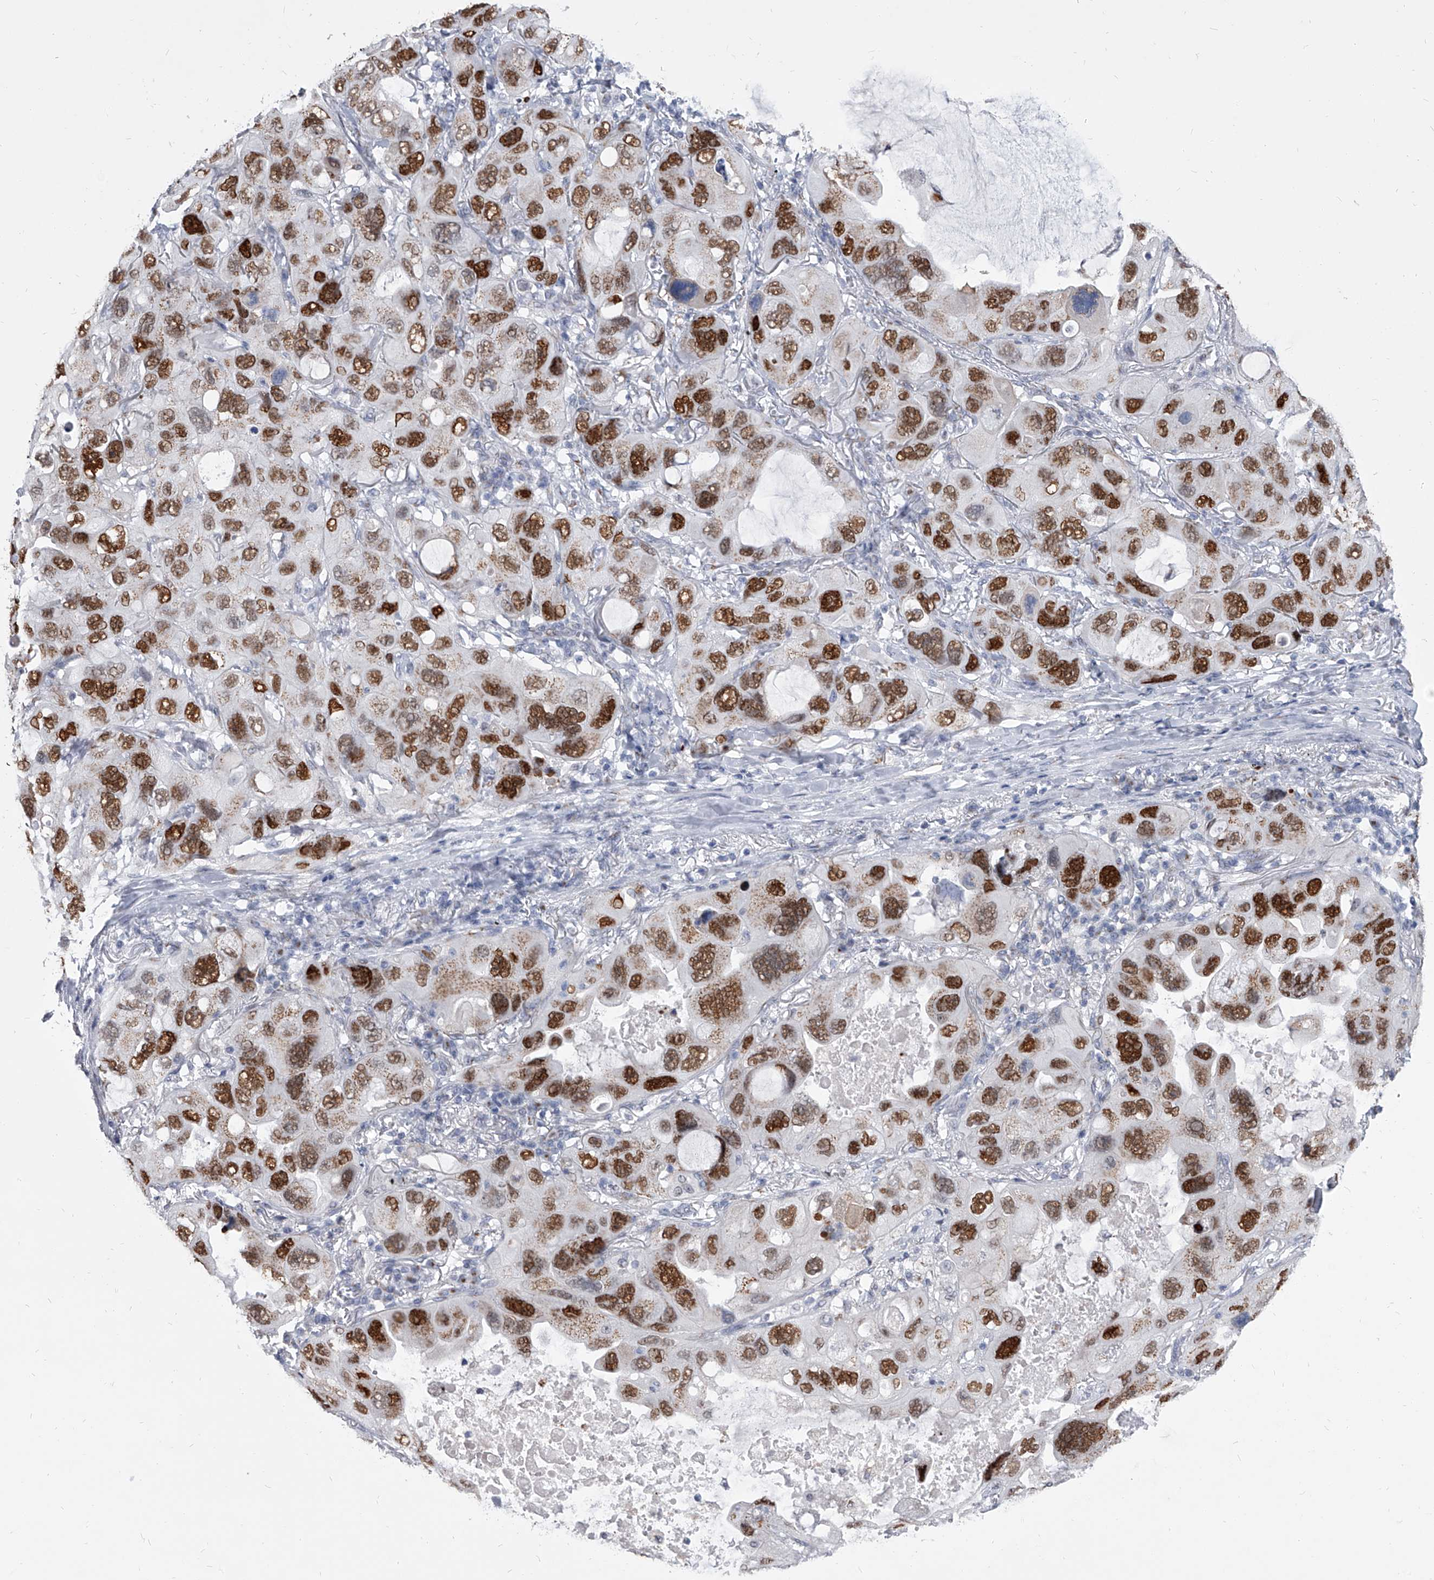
{"staining": {"intensity": "strong", "quantity": ">75%", "location": "nuclear"}, "tissue": "lung cancer", "cell_type": "Tumor cells", "image_type": "cancer", "snomed": [{"axis": "morphology", "description": "Squamous cell carcinoma, NOS"}, {"axis": "topography", "description": "Lung"}], "caption": "Protein analysis of lung squamous cell carcinoma tissue reveals strong nuclear positivity in approximately >75% of tumor cells.", "gene": "EVA1C", "patient": {"sex": "female", "age": 73}}